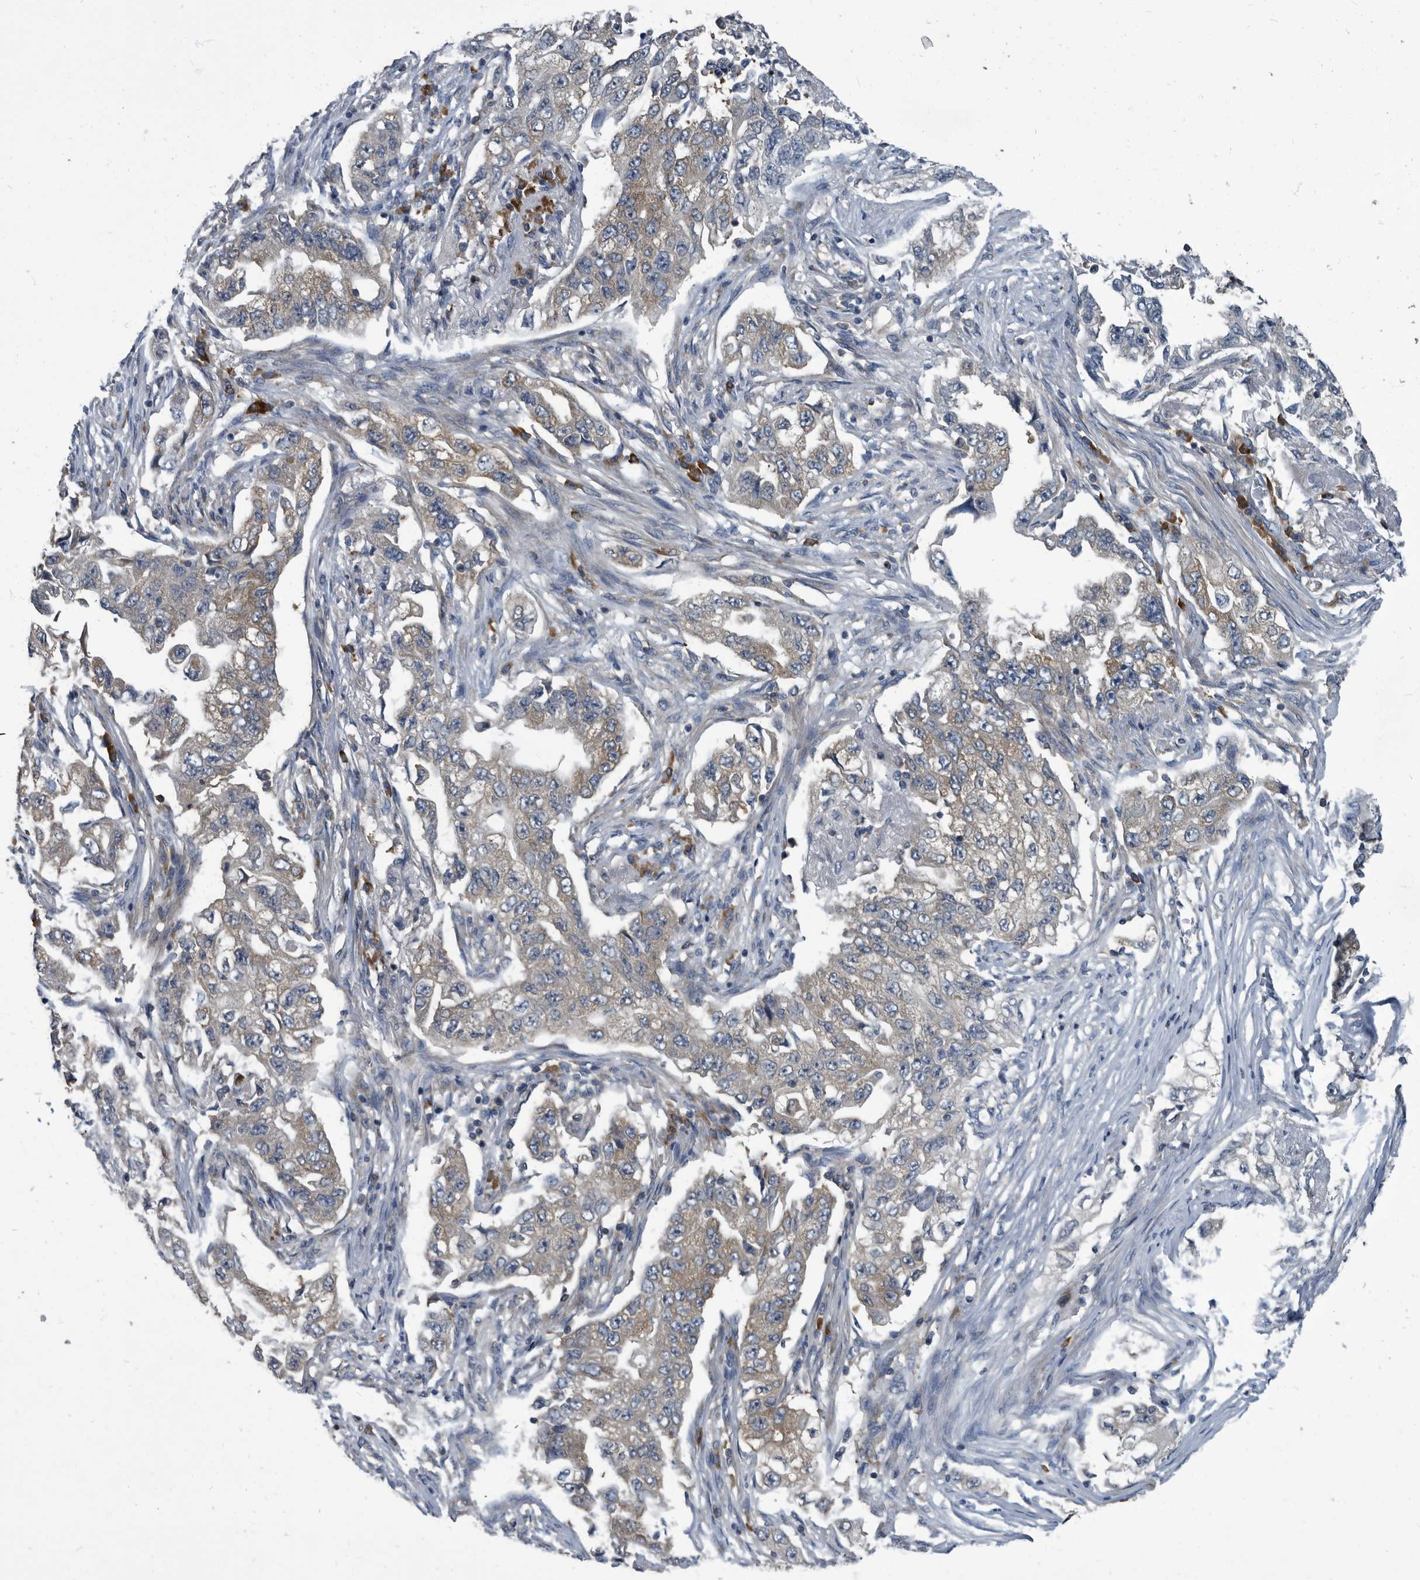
{"staining": {"intensity": "weak", "quantity": ">75%", "location": "cytoplasmic/membranous"}, "tissue": "lung cancer", "cell_type": "Tumor cells", "image_type": "cancer", "snomed": [{"axis": "morphology", "description": "Adenocarcinoma, NOS"}, {"axis": "topography", "description": "Lung"}], "caption": "Tumor cells reveal low levels of weak cytoplasmic/membranous expression in approximately >75% of cells in human adenocarcinoma (lung). The staining is performed using DAB (3,3'-diaminobenzidine) brown chromogen to label protein expression. The nuclei are counter-stained blue using hematoxylin.", "gene": "CDV3", "patient": {"sex": "female", "age": 51}}